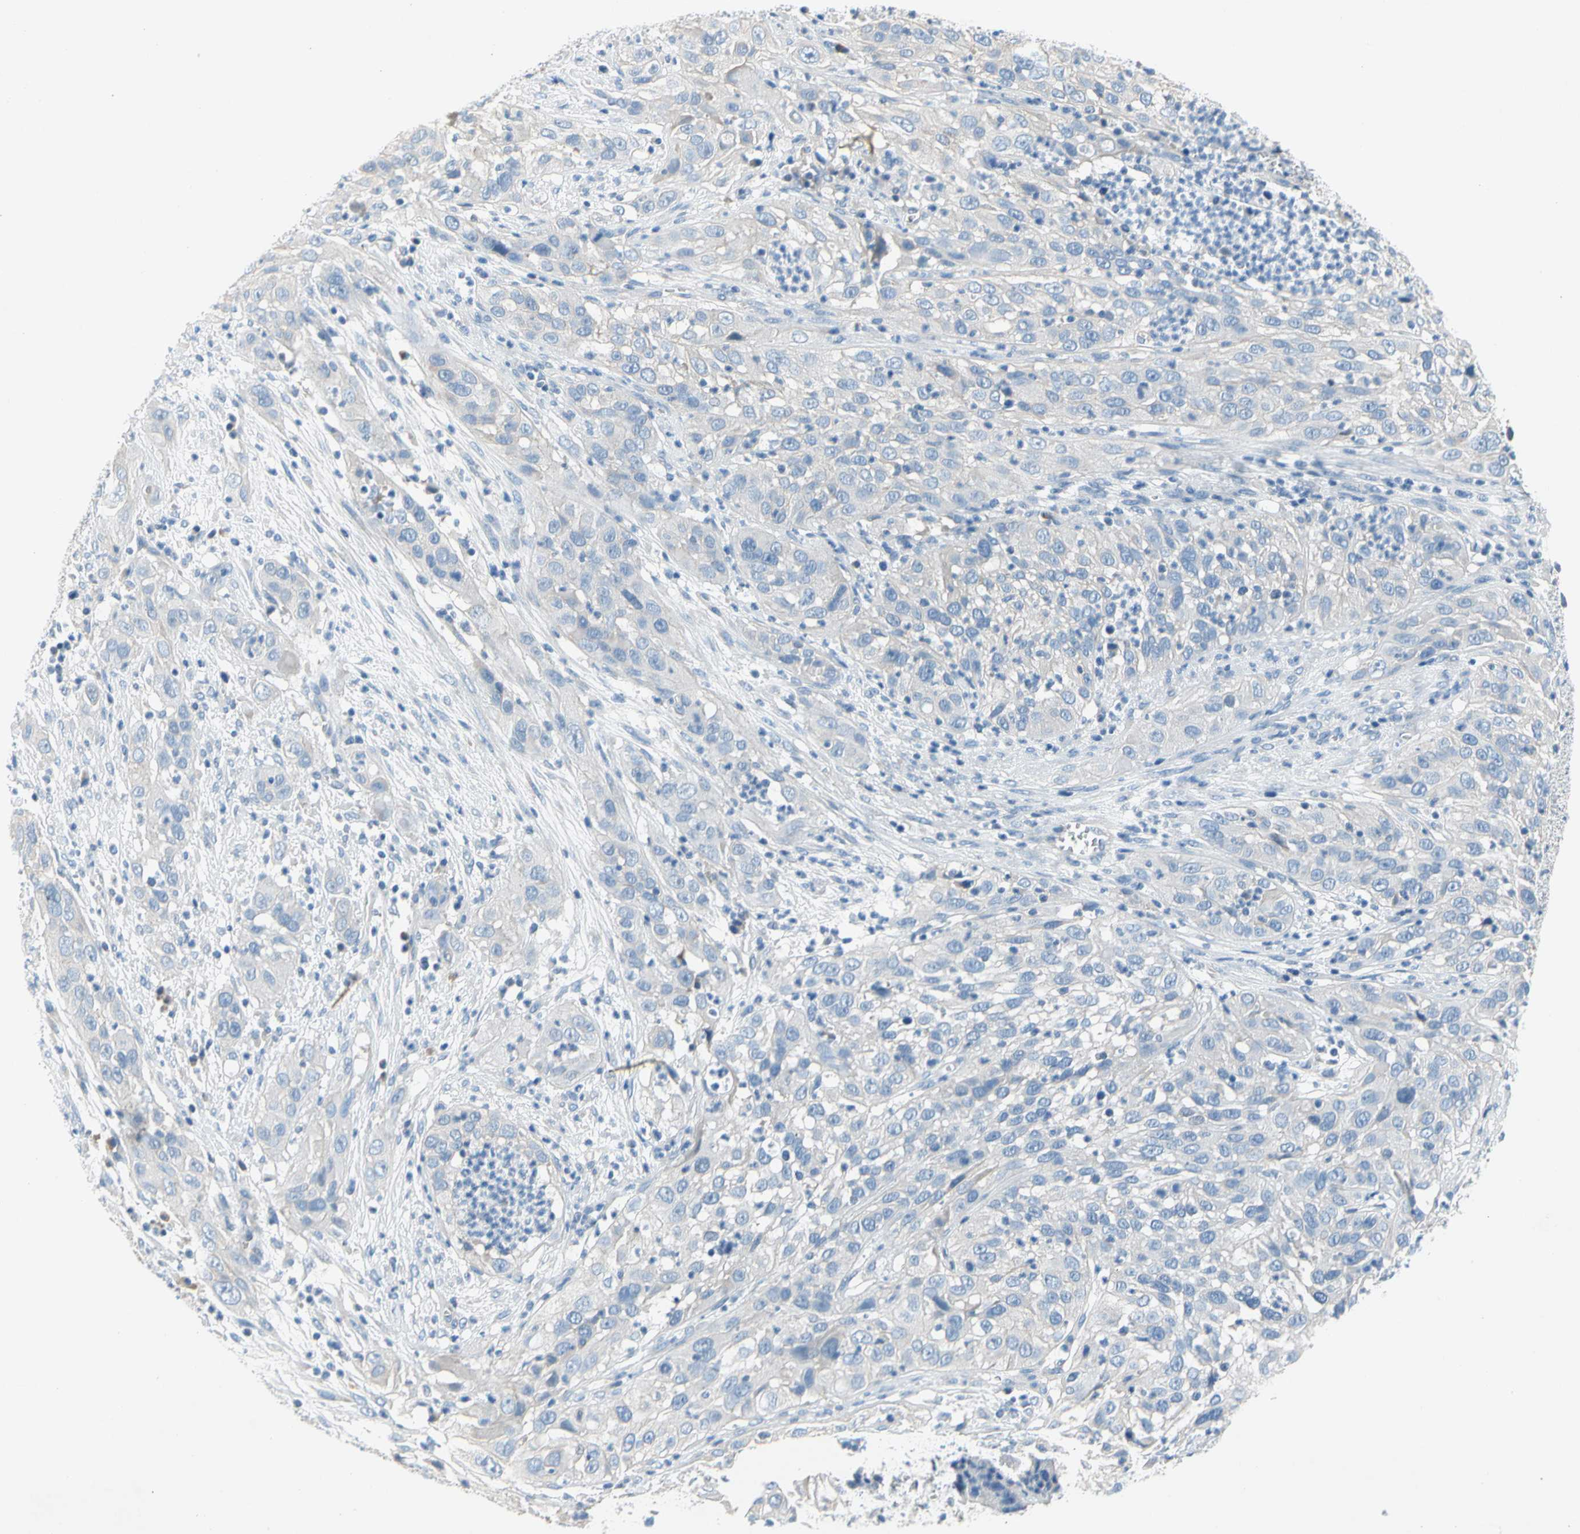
{"staining": {"intensity": "negative", "quantity": "none", "location": "none"}, "tissue": "cervical cancer", "cell_type": "Tumor cells", "image_type": "cancer", "snomed": [{"axis": "morphology", "description": "Squamous cell carcinoma, NOS"}, {"axis": "topography", "description": "Cervix"}], "caption": "Protein analysis of cervical cancer (squamous cell carcinoma) shows no significant positivity in tumor cells.", "gene": "CA14", "patient": {"sex": "female", "age": 32}}